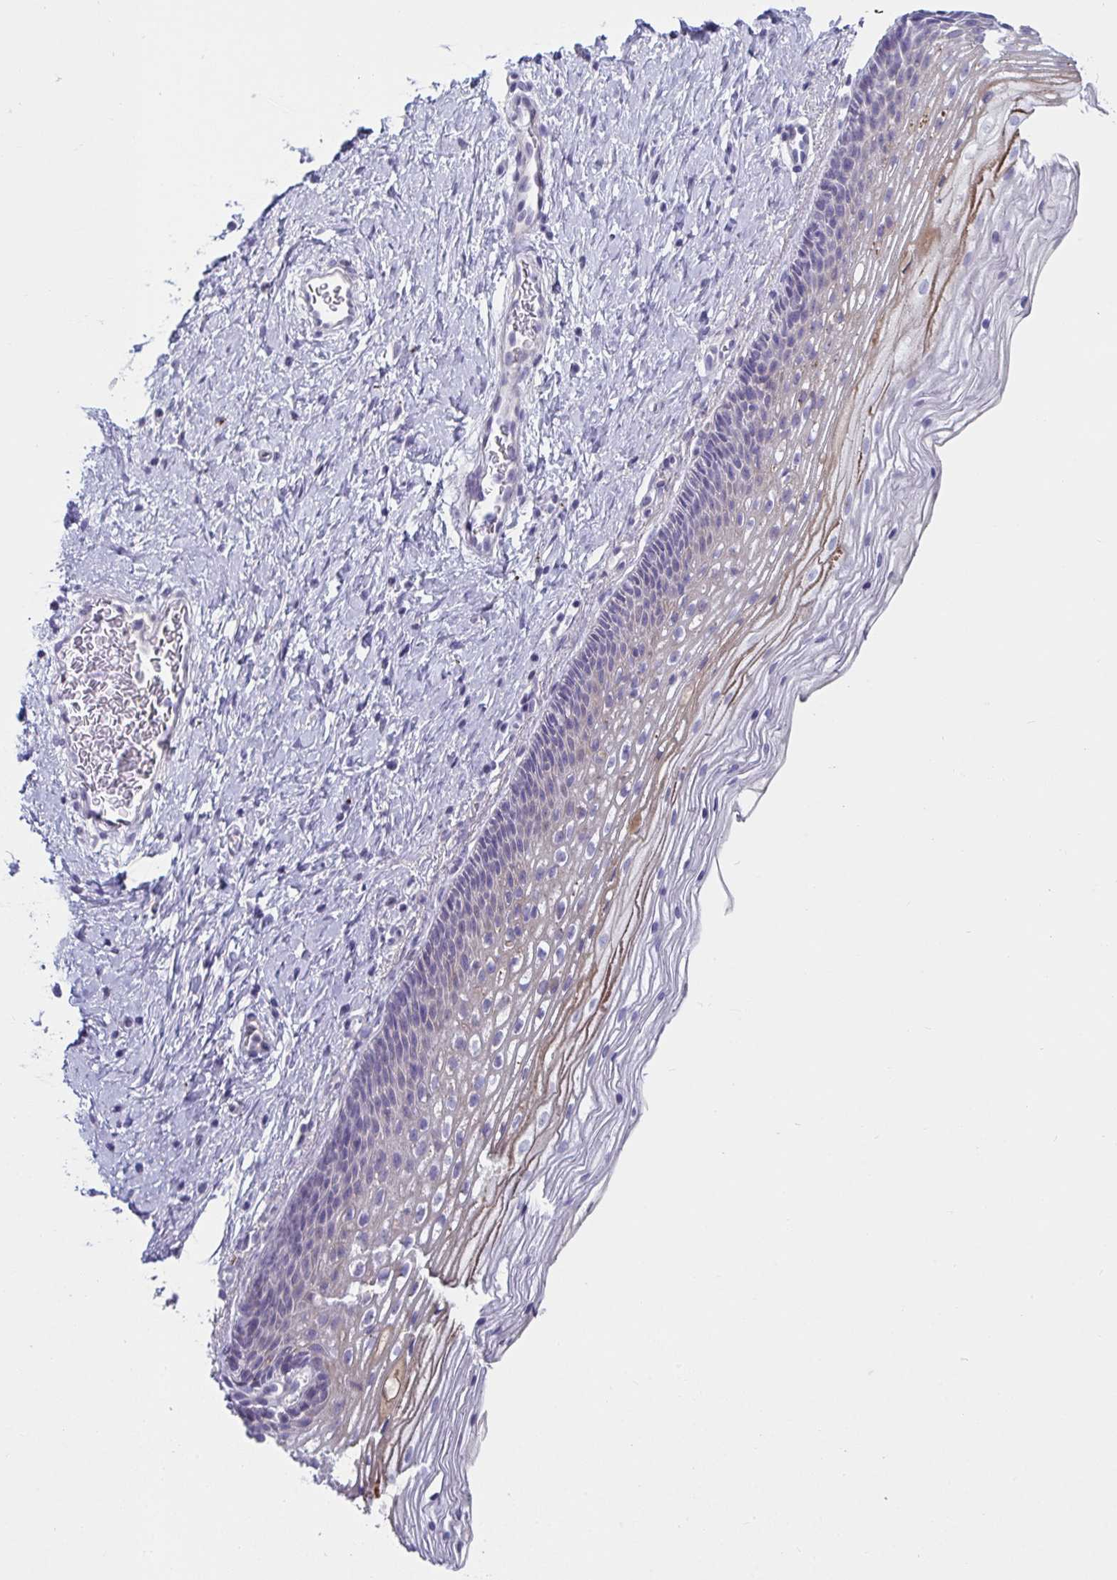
{"staining": {"intensity": "negative", "quantity": "none", "location": "none"}, "tissue": "cervix", "cell_type": "Glandular cells", "image_type": "normal", "snomed": [{"axis": "morphology", "description": "Normal tissue, NOS"}, {"axis": "topography", "description": "Cervix"}], "caption": "Human cervix stained for a protein using immunohistochemistry shows no expression in glandular cells.", "gene": "NPY", "patient": {"sex": "female", "age": 34}}